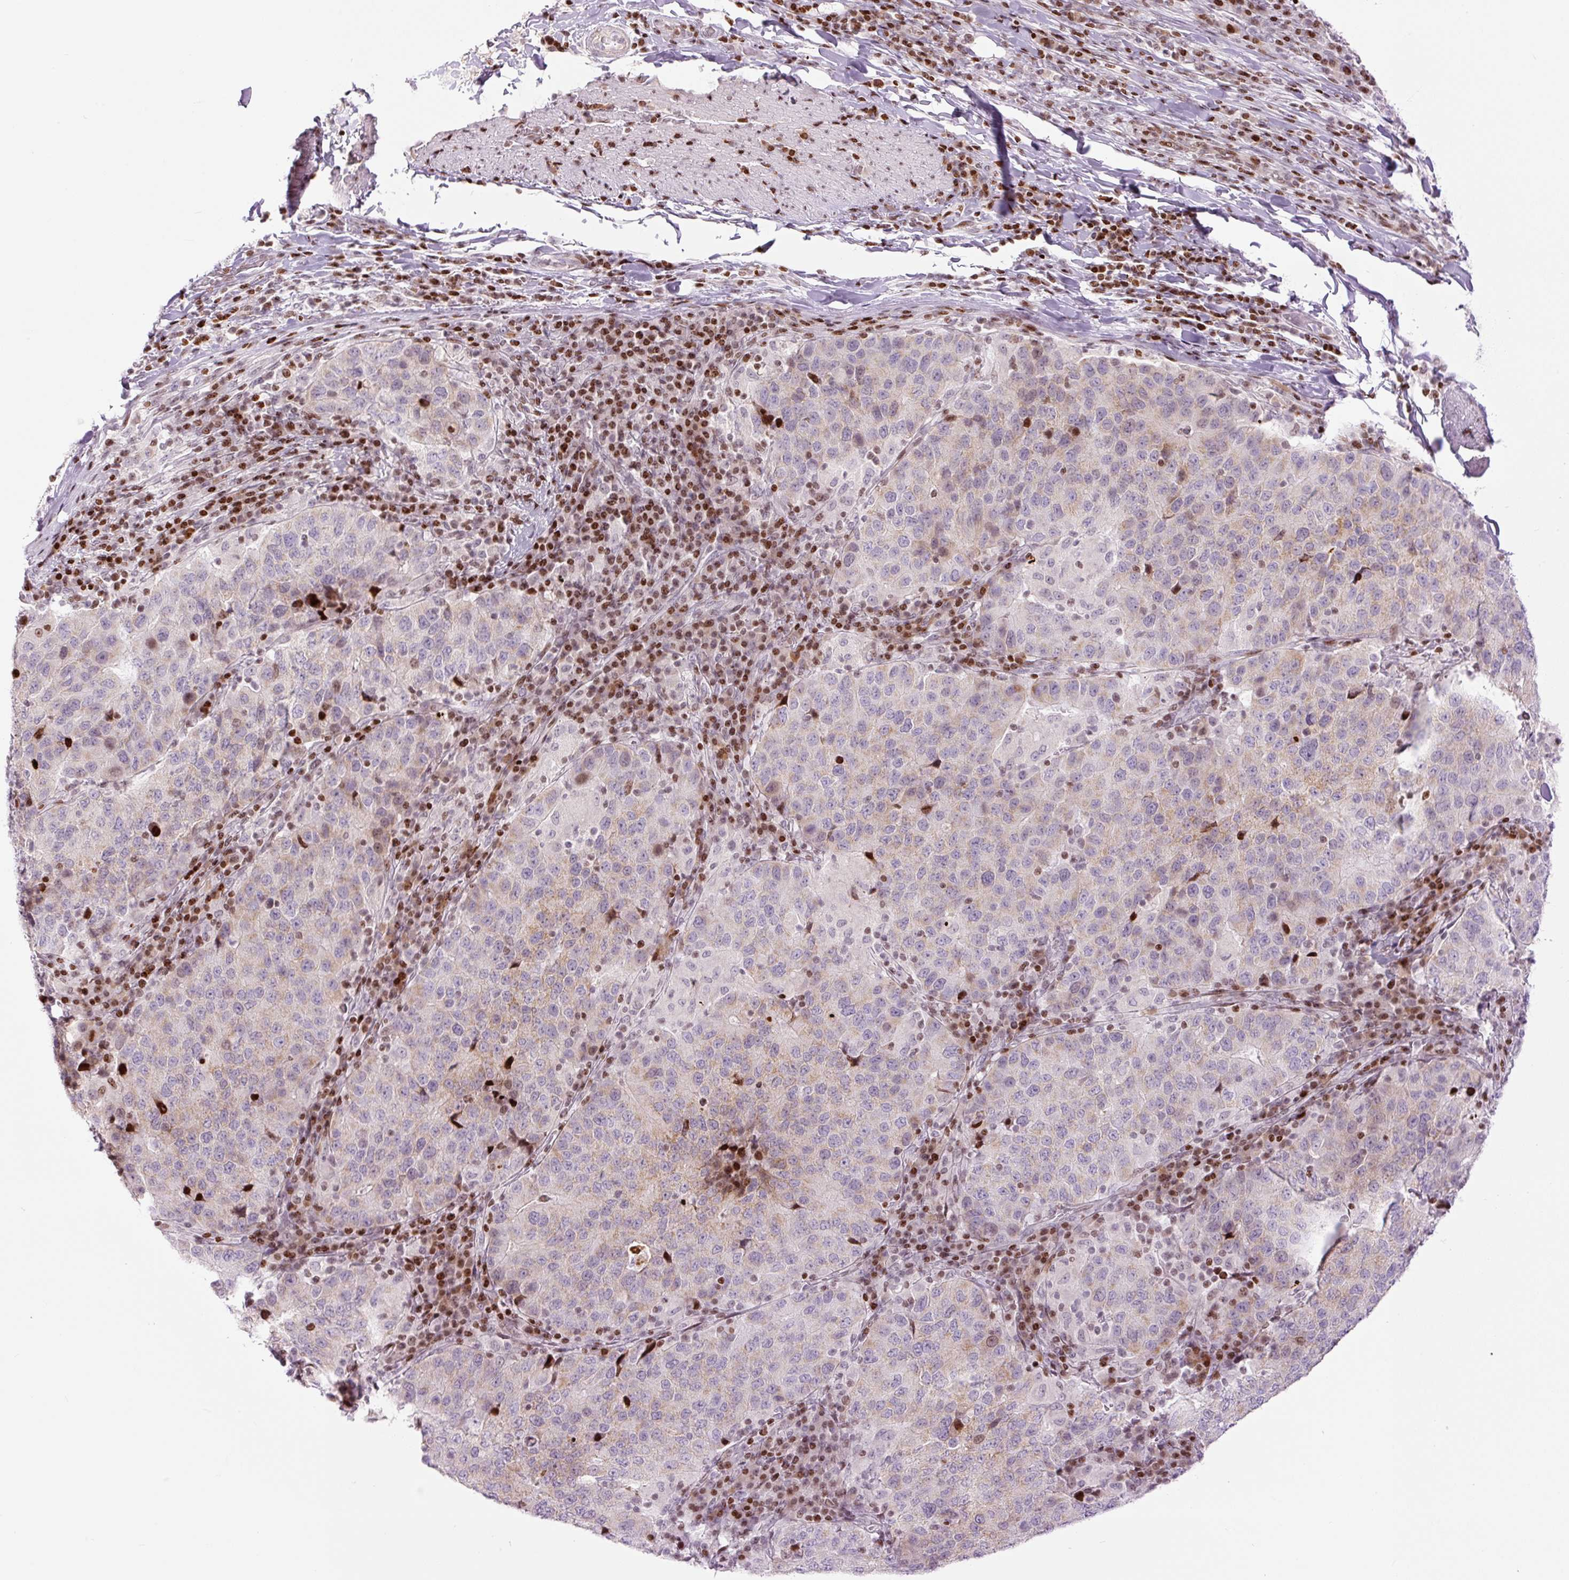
{"staining": {"intensity": "moderate", "quantity": "25%-75%", "location": "cytoplasmic/membranous,nuclear"}, "tissue": "stomach cancer", "cell_type": "Tumor cells", "image_type": "cancer", "snomed": [{"axis": "morphology", "description": "Adenocarcinoma, NOS"}, {"axis": "topography", "description": "Stomach"}], "caption": "Stomach adenocarcinoma was stained to show a protein in brown. There is medium levels of moderate cytoplasmic/membranous and nuclear staining in approximately 25%-75% of tumor cells.", "gene": "TMEM177", "patient": {"sex": "male", "age": 71}}